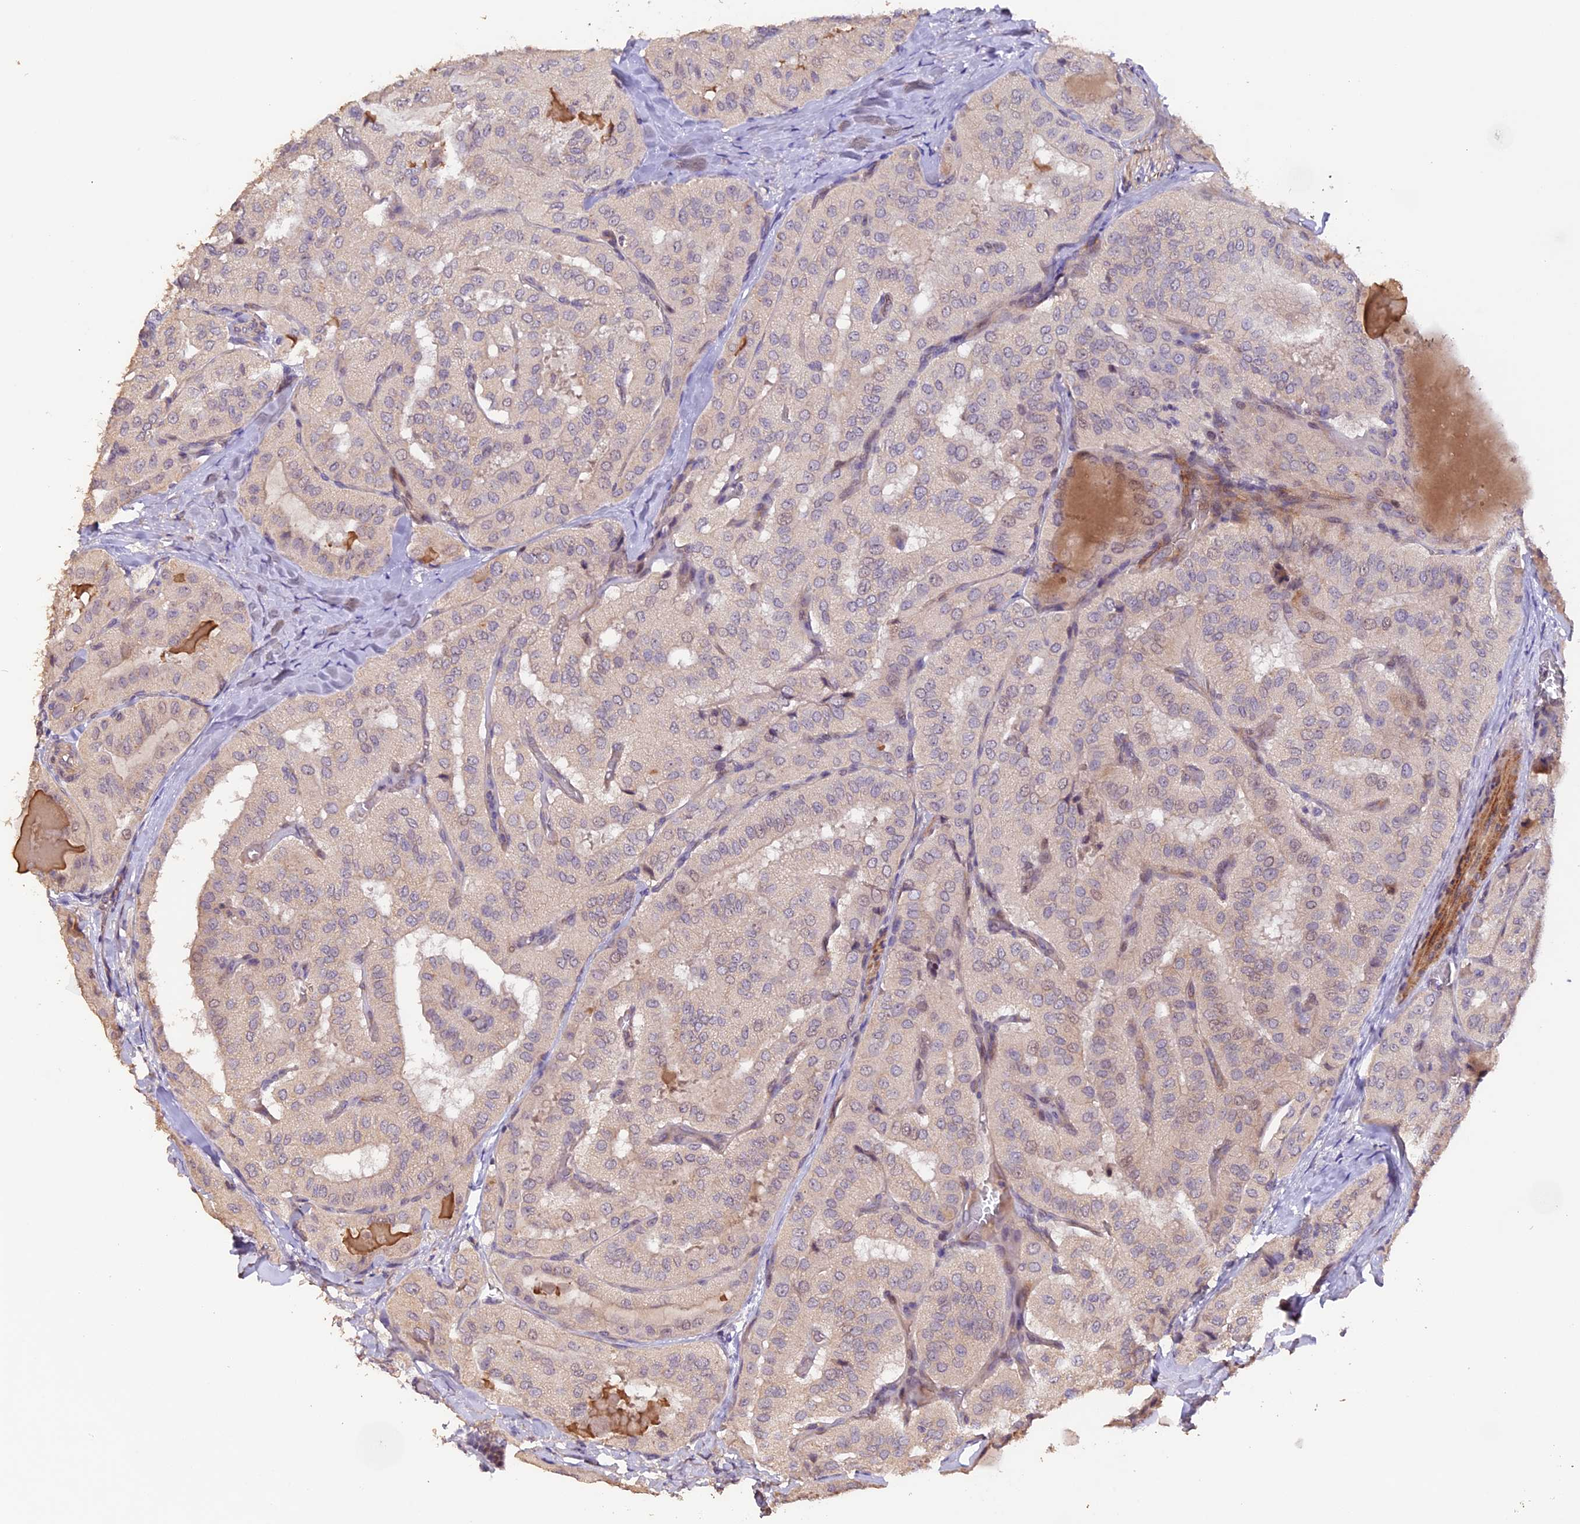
{"staining": {"intensity": "moderate", "quantity": "<25%", "location": "cytoplasmic/membranous"}, "tissue": "thyroid cancer", "cell_type": "Tumor cells", "image_type": "cancer", "snomed": [{"axis": "morphology", "description": "Normal tissue, NOS"}, {"axis": "morphology", "description": "Papillary adenocarcinoma, NOS"}, {"axis": "topography", "description": "Thyroid gland"}], "caption": "Protein analysis of thyroid cancer tissue displays moderate cytoplasmic/membranous staining in approximately <25% of tumor cells.", "gene": "GNB5", "patient": {"sex": "female", "age": 59}}